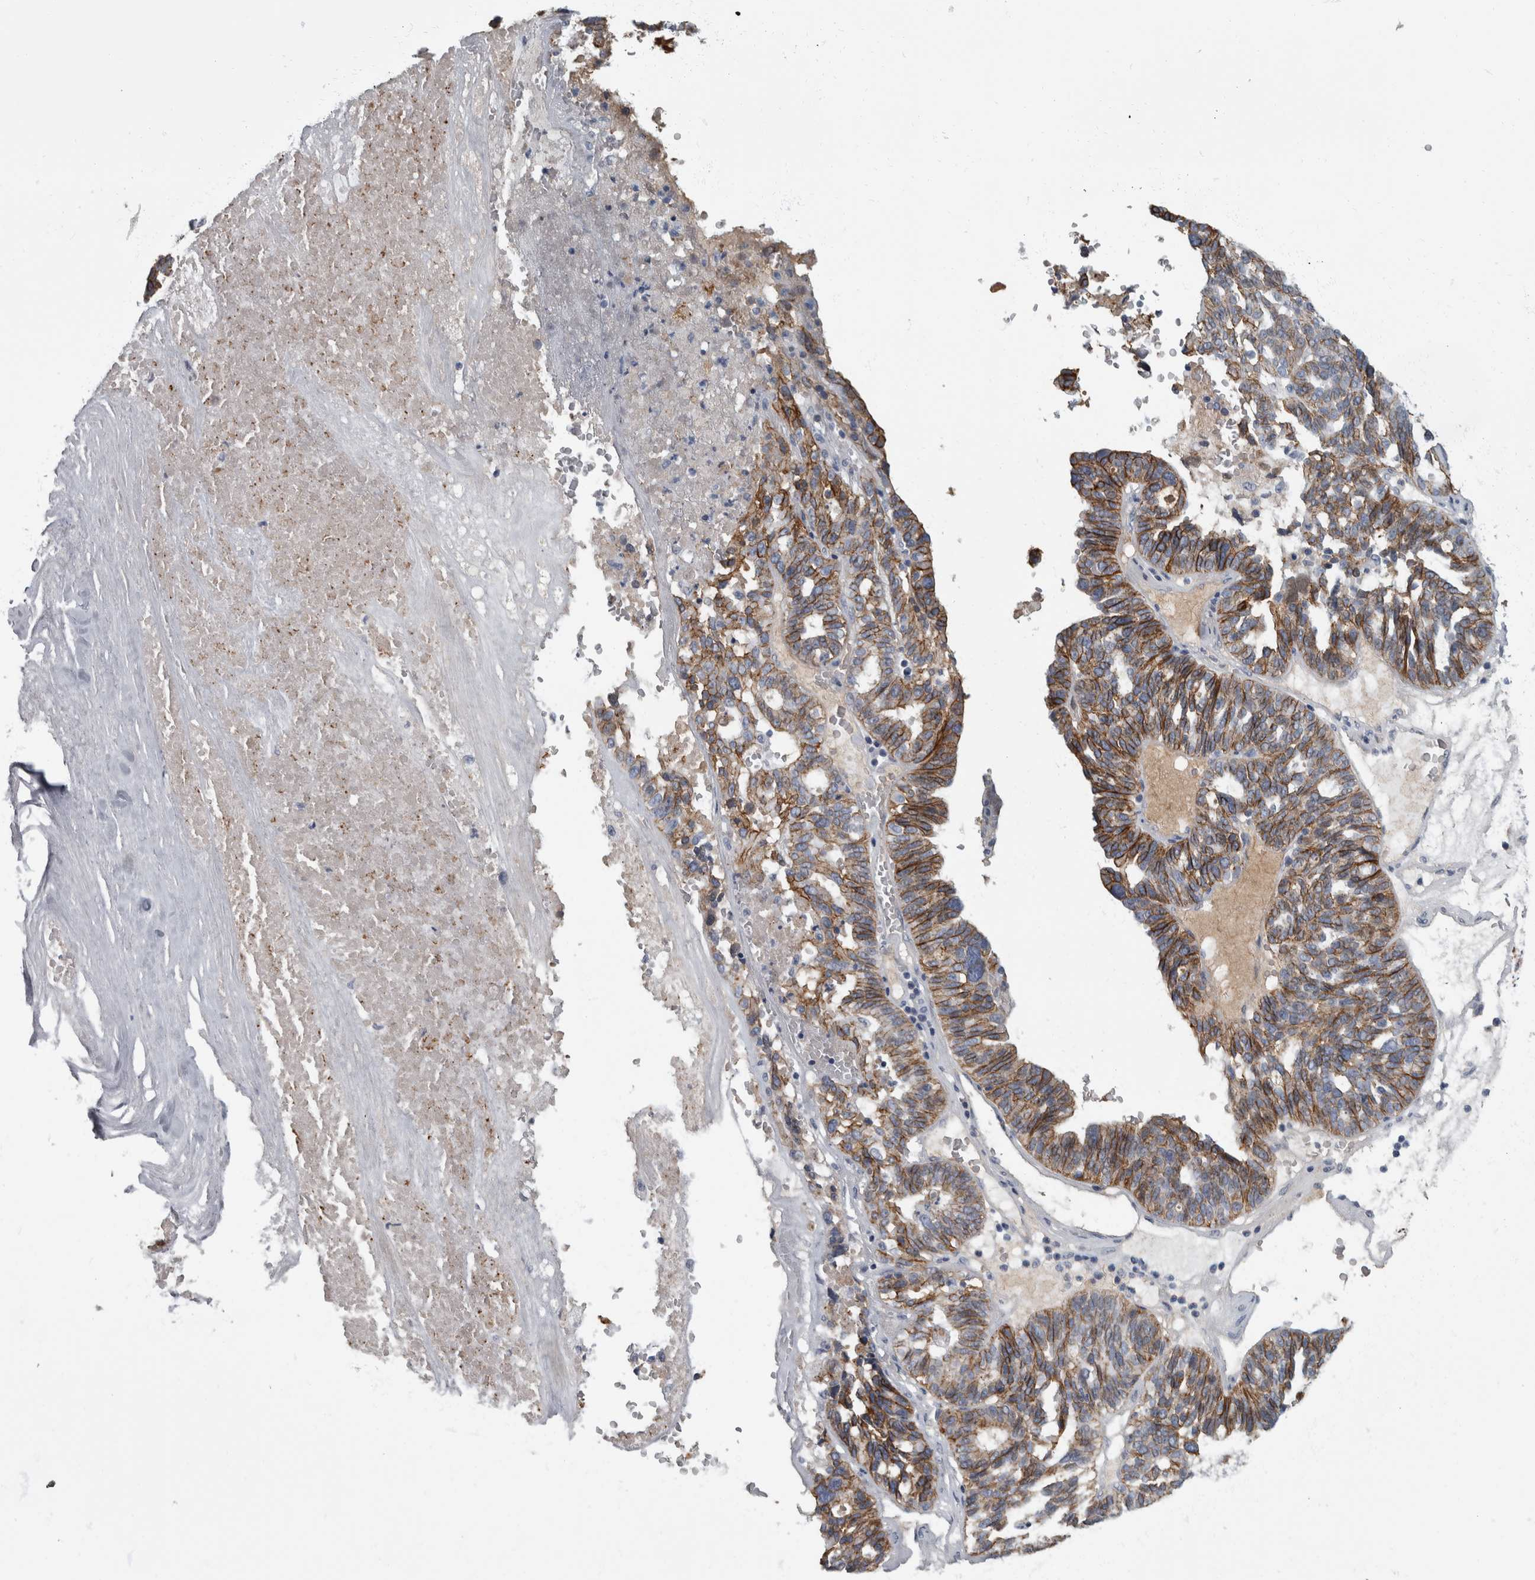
{"staining": {"intensity": "moderate", "quantity": ">75%", "location": "cytoplasmic/membranous"}, "tissue": "ovarian cancer", "cell_type": "Tumor cells", "image_type": "cancer", "snomed": [{"axis": "morphology", "description": "Cystadenocarcinoma, serous, NOS"}, {"axis": "topography", "description": "Ovary"}], "caption": "A brown stain highlights moderate cytoplasmic/membranous positivity of a protein in ovarian cancer tumor cells.", "gene": "DSG2", "patient": {"sex": "female", "age": 59}}